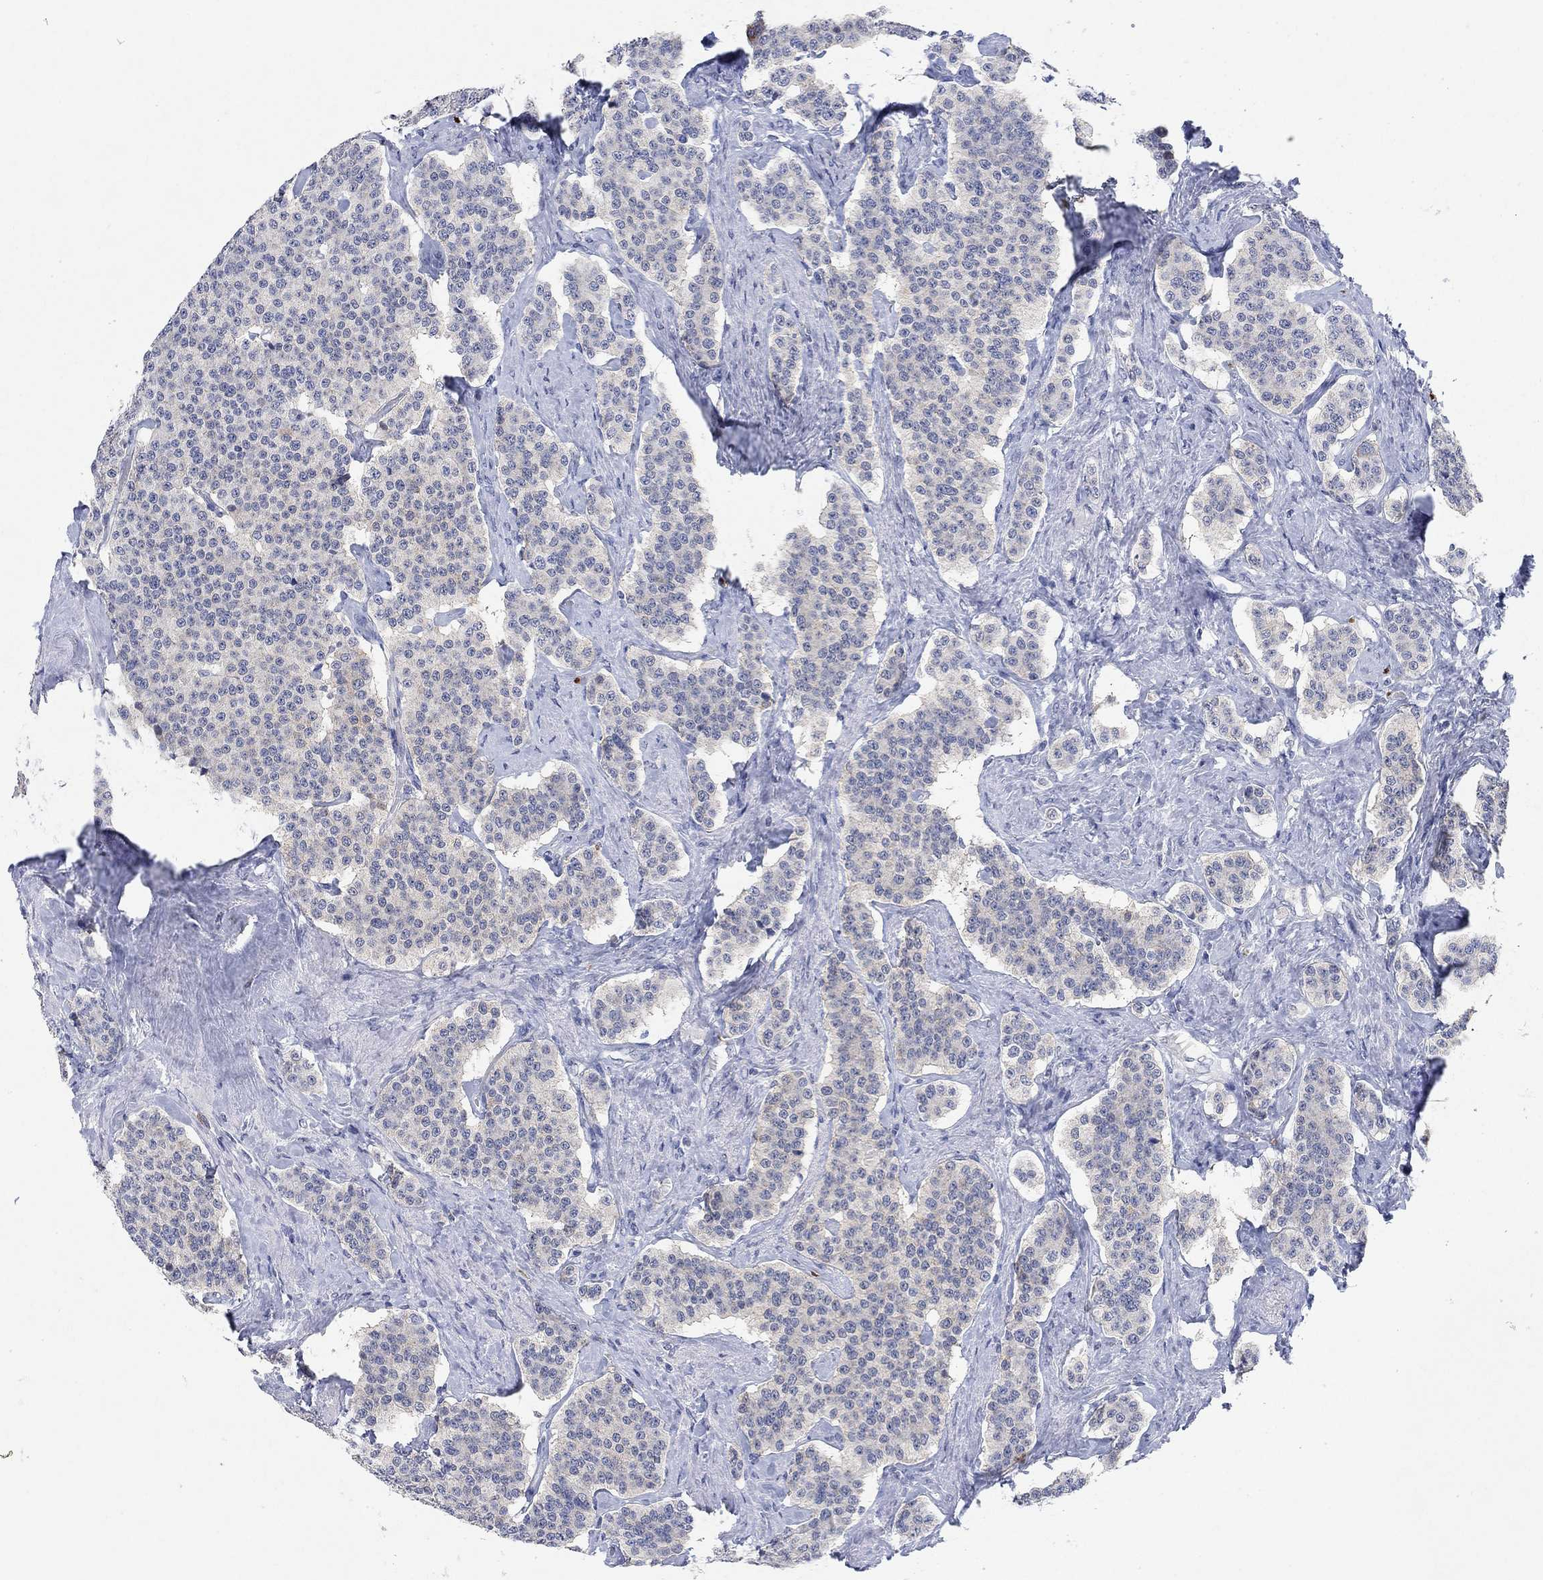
{"staining": {"intensity": "negative", "quantity": "none", "location": "none"}, "tissue": "carcinoid", "cell_type": "Tumor cells", "image_type": "cancer", "snomed": [{"axis": "morphology", "description": "Carcinoid, malignant, NOS"}, {"axis": "topography", "description": "Small intestine"}], "caption": "There is no significant positivity in tumor cells of malignant carcinoid.", "gene": "VAT1L", "patient": {"sex": "female", "age": 58}}